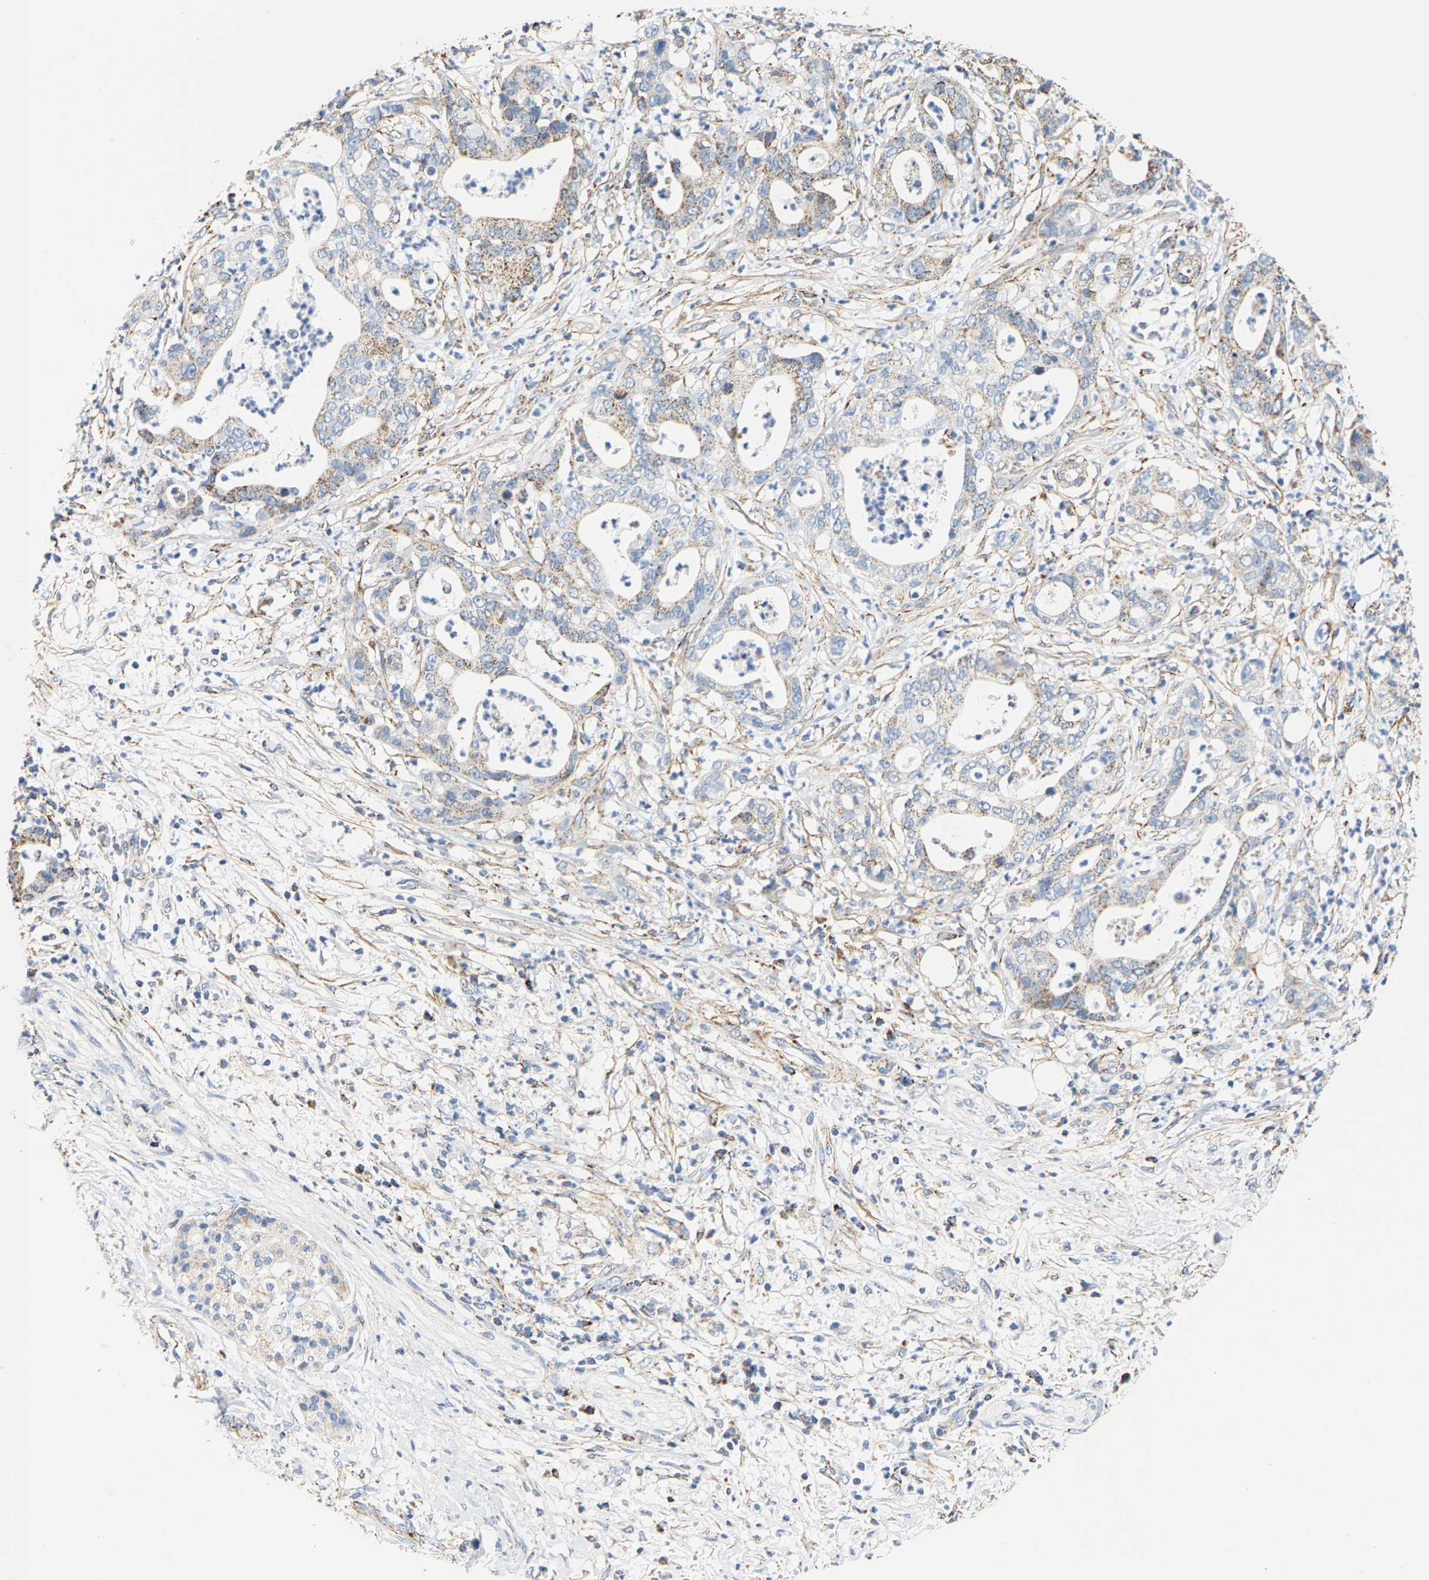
{"staining": {"intensity": "moderate", "quantity": "<25%", "location": "cytoplasmic/membranous"}, "tissue": "pancreatic cancer", "cell_type": "Tumor cells", "image_type": "cancer", "snomed": [{"axis": "morphology", "description": "Adenocarcinoma, NOS"}, {"axis": "topography", "description": "Pancreas"}], "caption": "DAB immunohistochemical staining of human pancreatic adenocarcinoma exhibits moderate cytoplasmic/membranous protein expression in approximately <25% of tumor cells.", "gene": "SHMT2", "patient": {"sex": "male", "age": 69}}